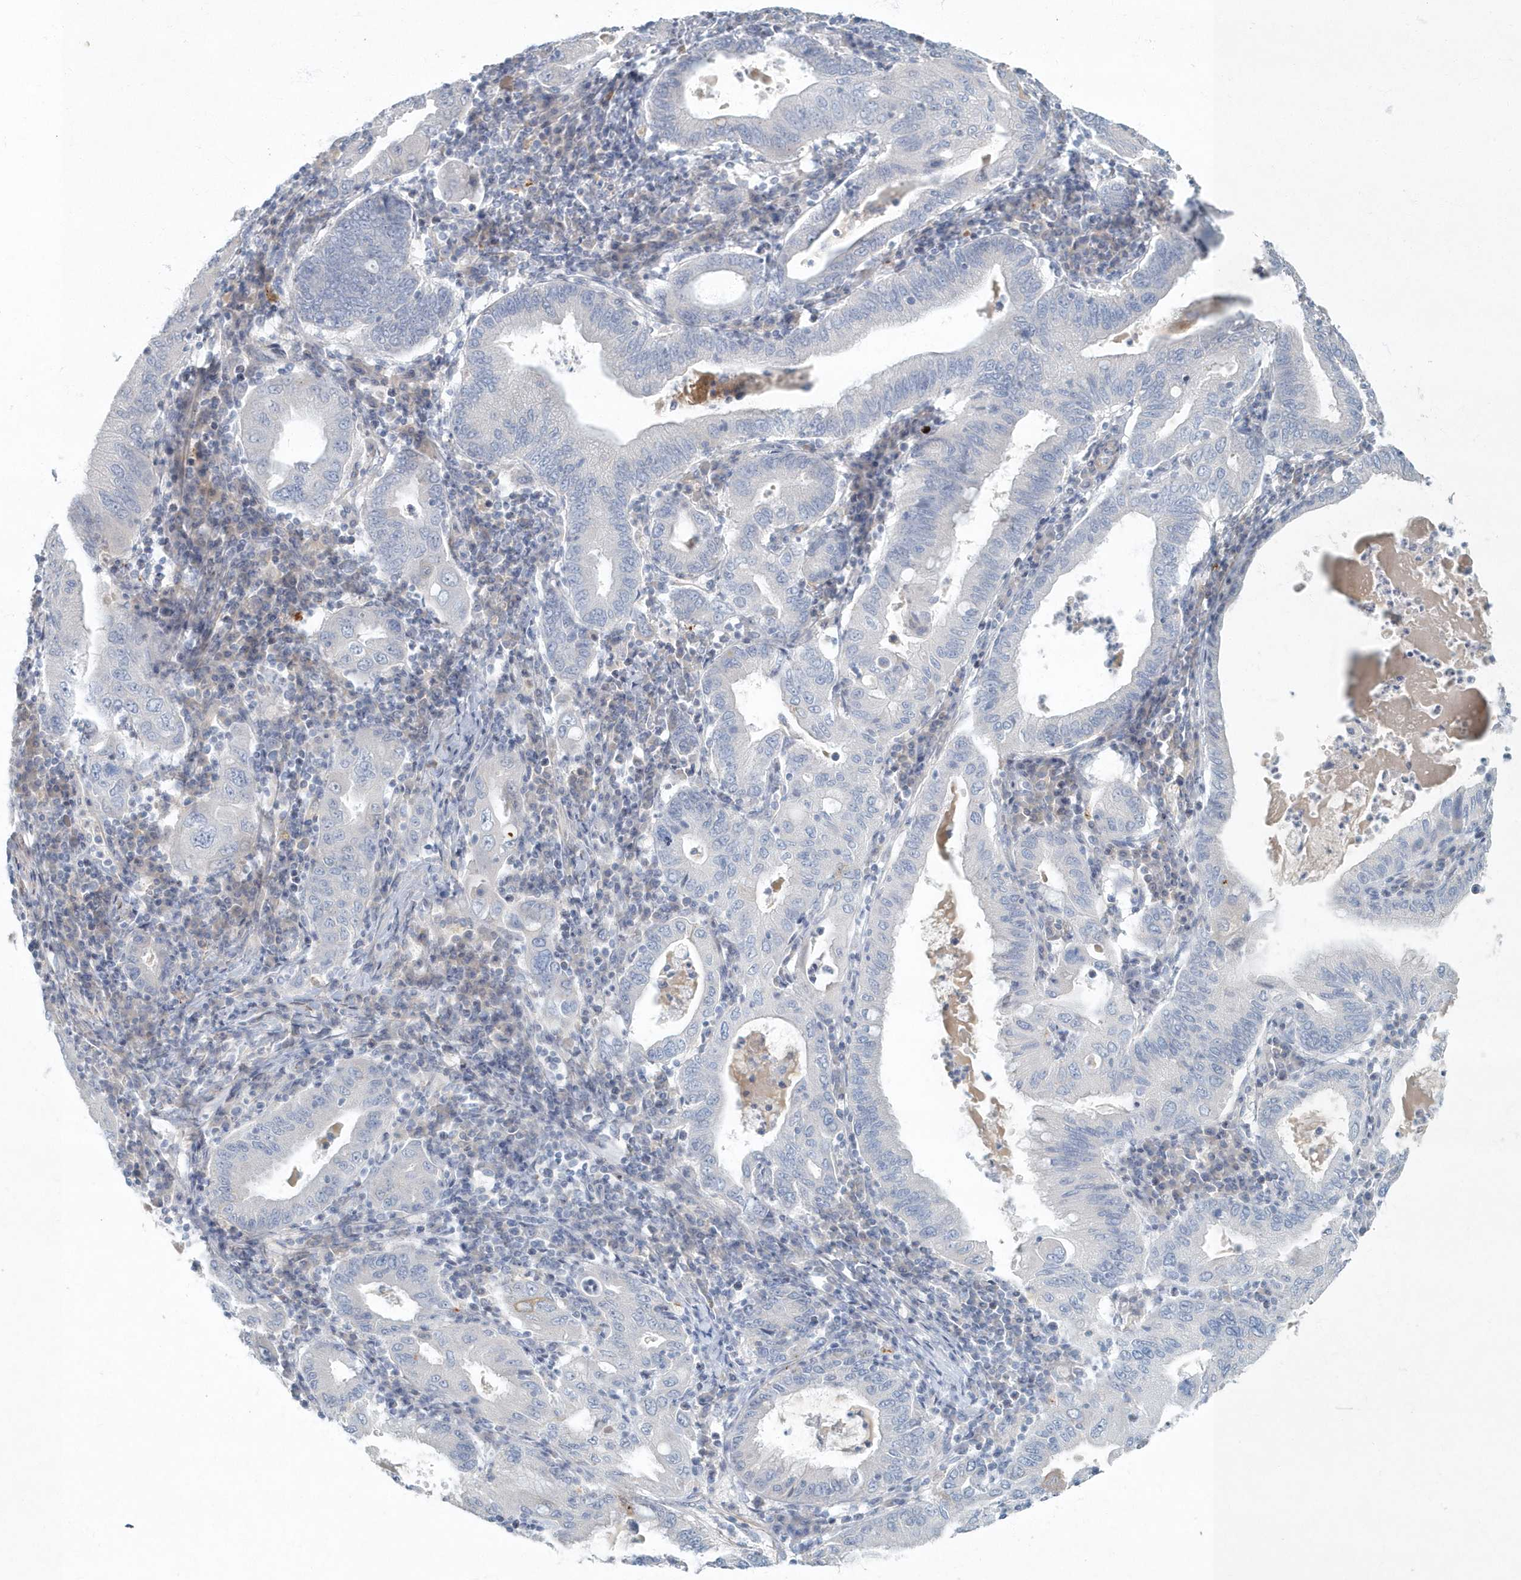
{"staining": {"intensity": "negative", "quantity": "none", "location": "none"}, "tissue": "stomach cancer", "cell_type": "Tumor cells", "image_type": "cancer", "snomed": [{"axis": "morphology", "description": "Normal tissue, NOS"}, {"axis": "morphology", "description": "Adenocarcinoma, NOS"}, {"axis": "topography", "description": "Esophagus"}, {"axis": "topography", "description": "Stomach, upper"}, {"axis": "topography", "description": "Peripheral nerve tissue"}], "caption": "Immunohistochemistry of stomach cancer (adenocarcinoma) demonstrates no positivity in tumor cells.", "gene": "MYOT", "patient": {"sex": "male", "age": 62}}